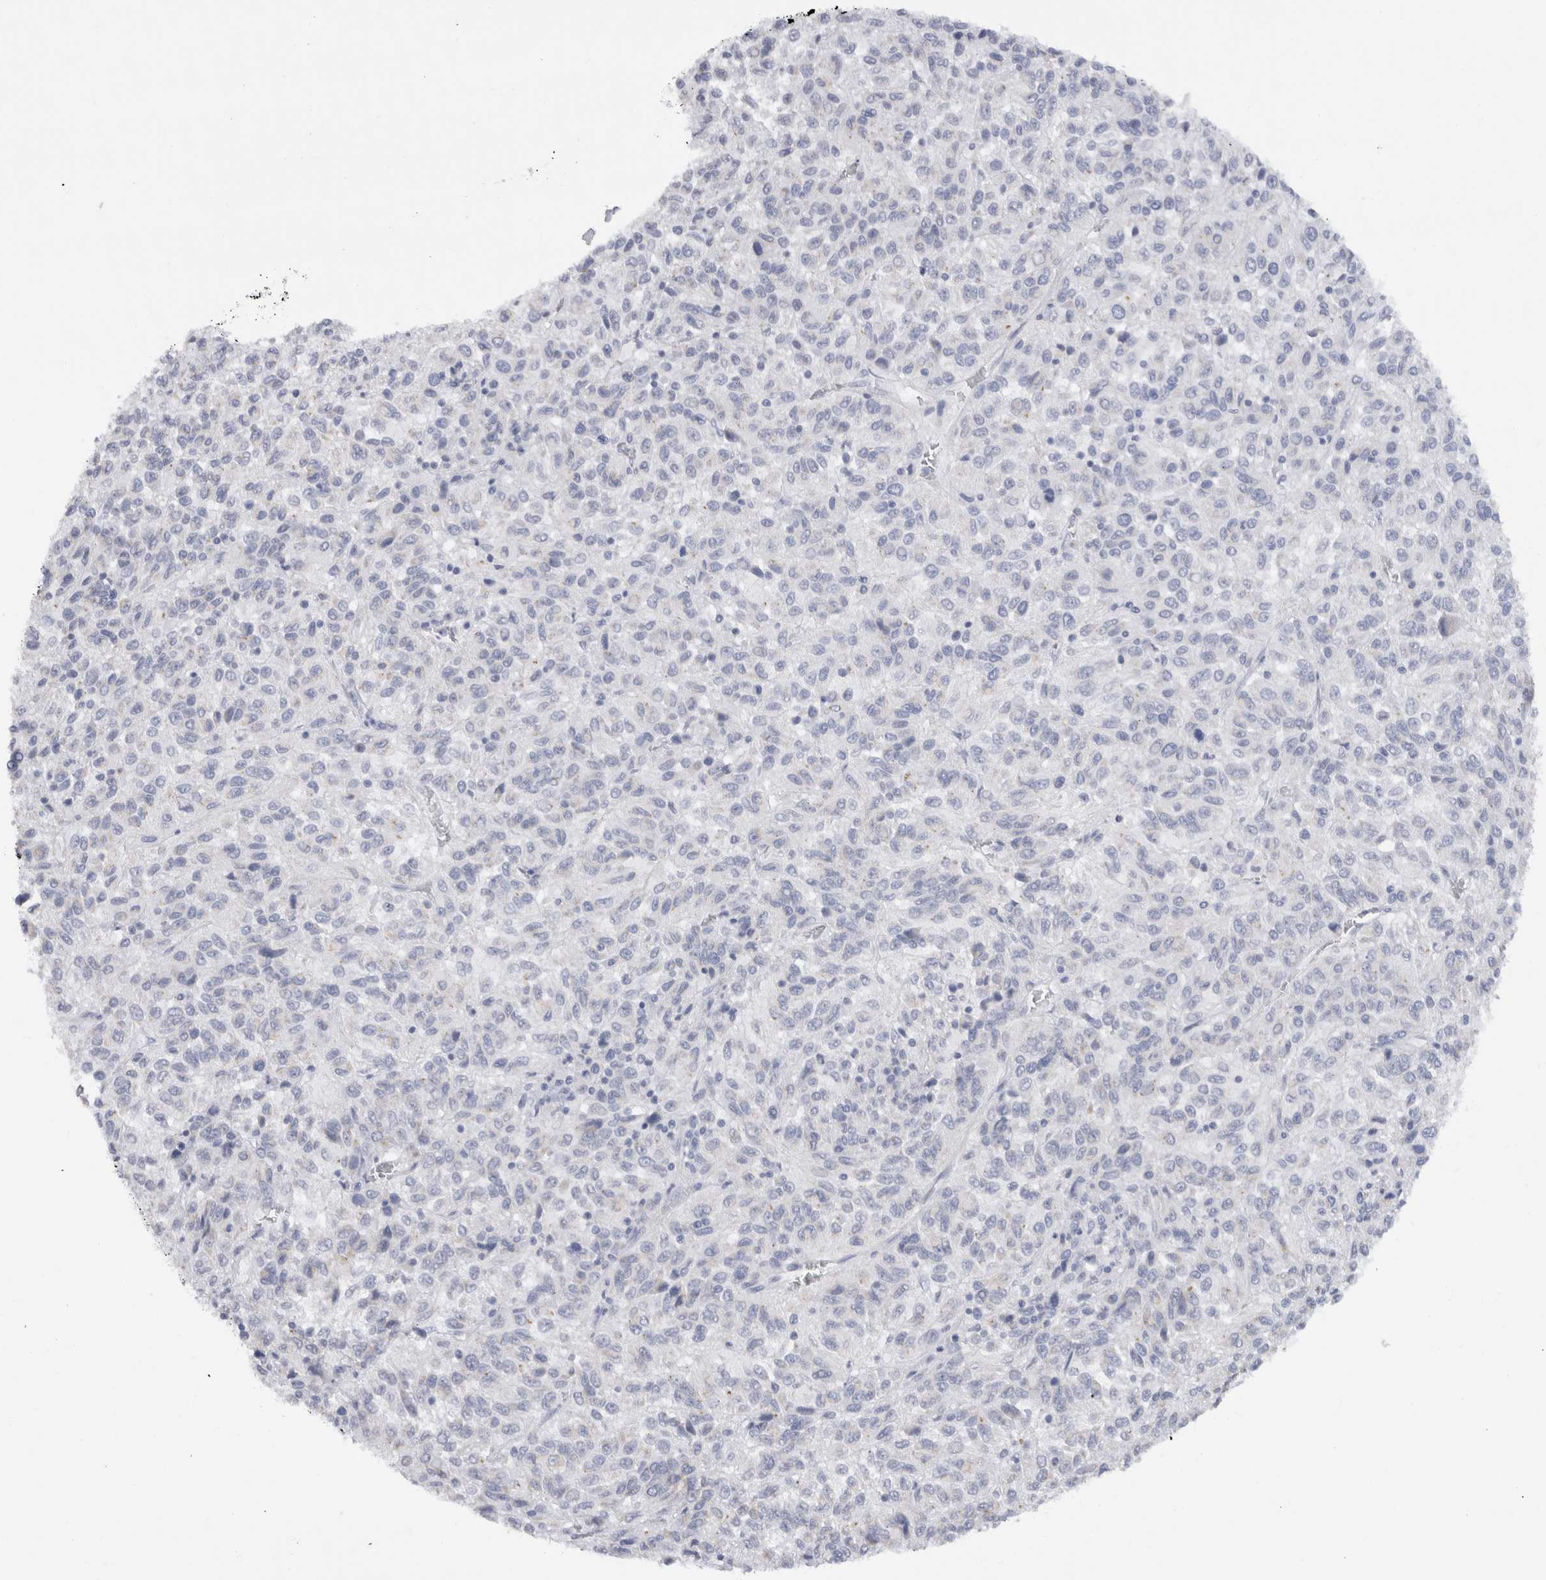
{"staining": {"intensity": "negative", "quantity": "none", "location": "none"}, "tissue": "melanoma", "cell_type": "Tumor cells", "image_type": "cancer", "snomed": [{"axis": "morphology", "description": "Malignant melanoma, Metastatic site"}, {"axis": "topography", "description": "Lung"}], "caption": "Micrograph shows no significant protein expression in tumor cells of melanoma.", "gene": "C9orf50", "patient": {"sex": "male", "age": 64}}